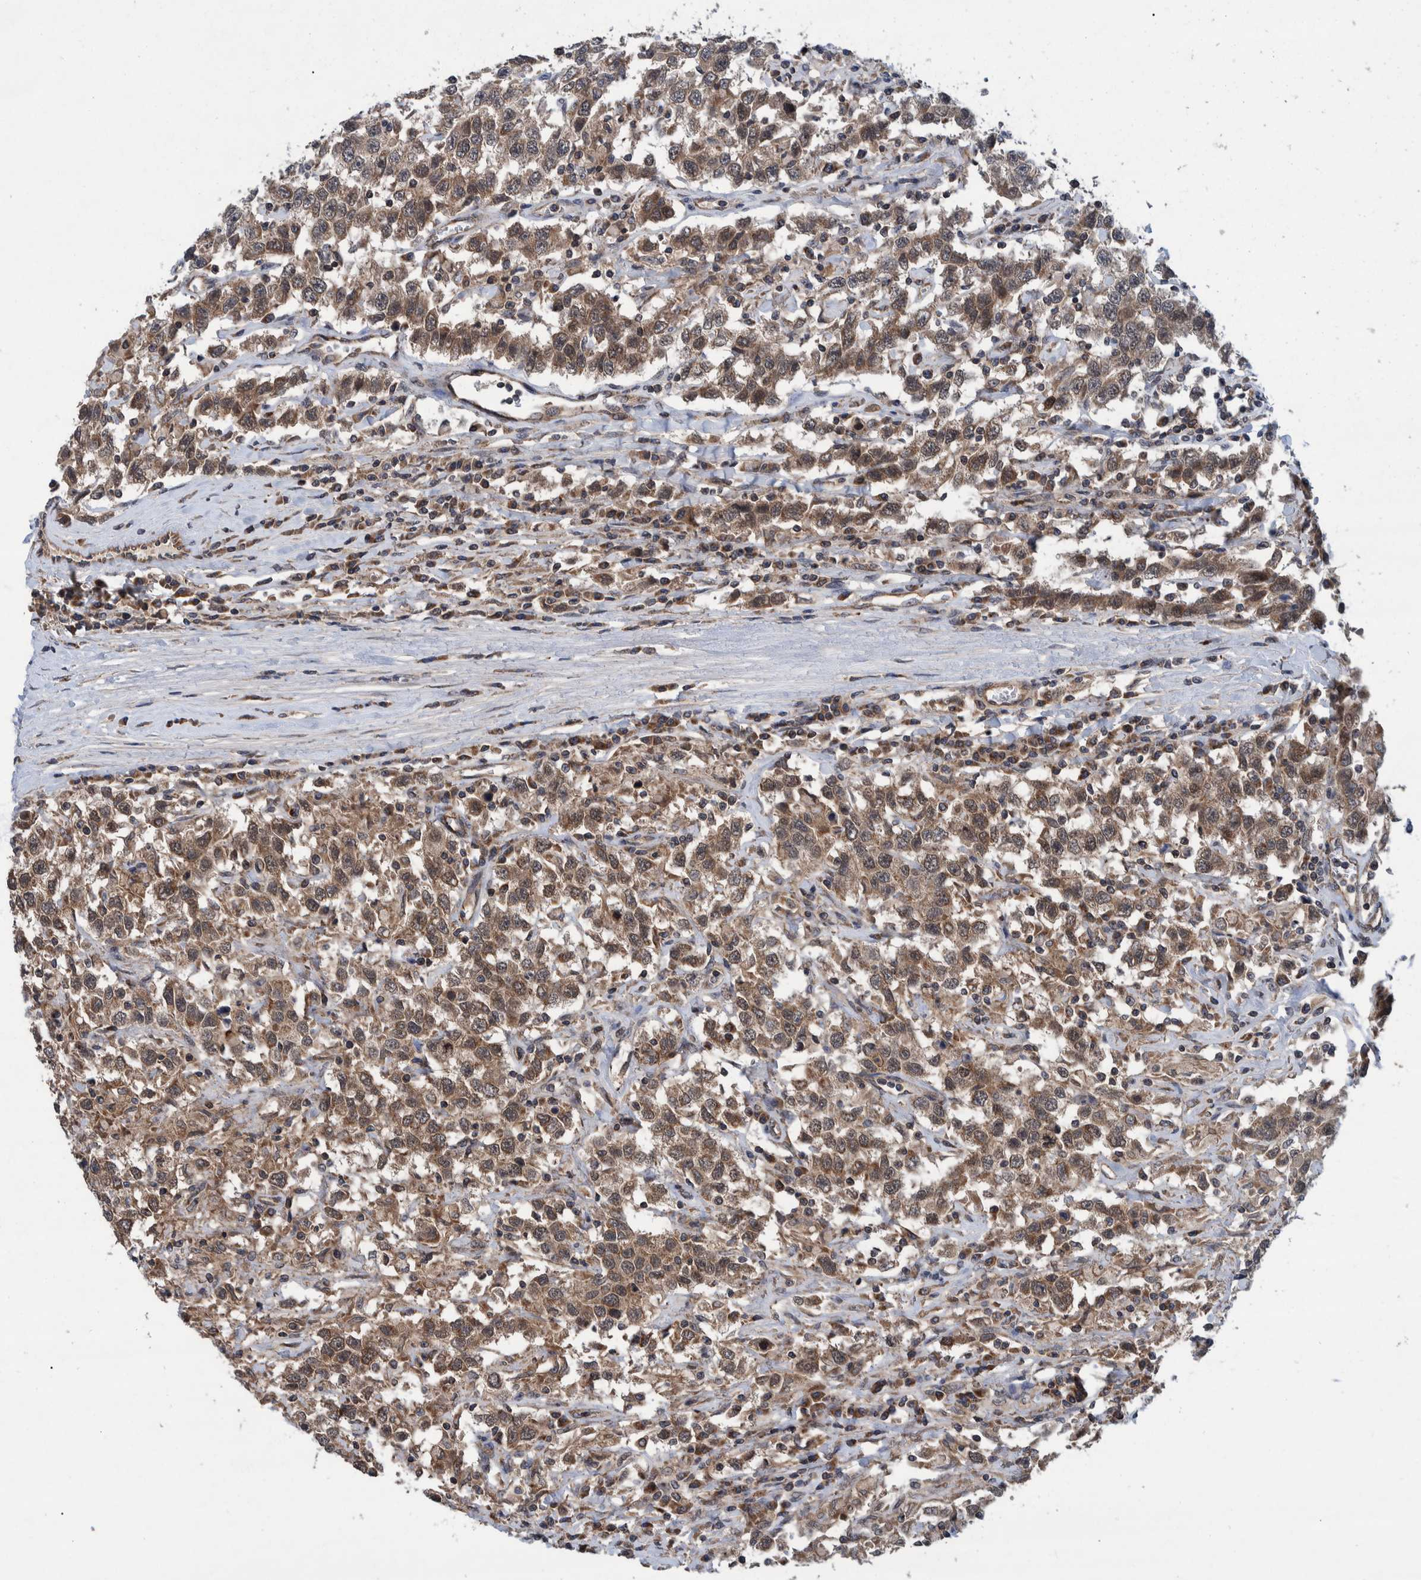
{"staining": {"intensity": "moderate", "quantity": ">75%", "location": "cytoplasmic/membranous"}, "tissue": "testis cancer", "cell_type": "Tumor cells", "image_type": "cancer", "snomed": [{"axis": "morphology", "description": "Seminoma, NOS"}, {"axis": "topography", "description": "Testis"}], "caption": "Immunohistochemical staining of human testis seminoma shows medium levels of moderate cytoplasmic/membranous expression in about >75% of tumor cells.", "gene": "MRPS7", "patient": {"sex": "male", "age": 41}}